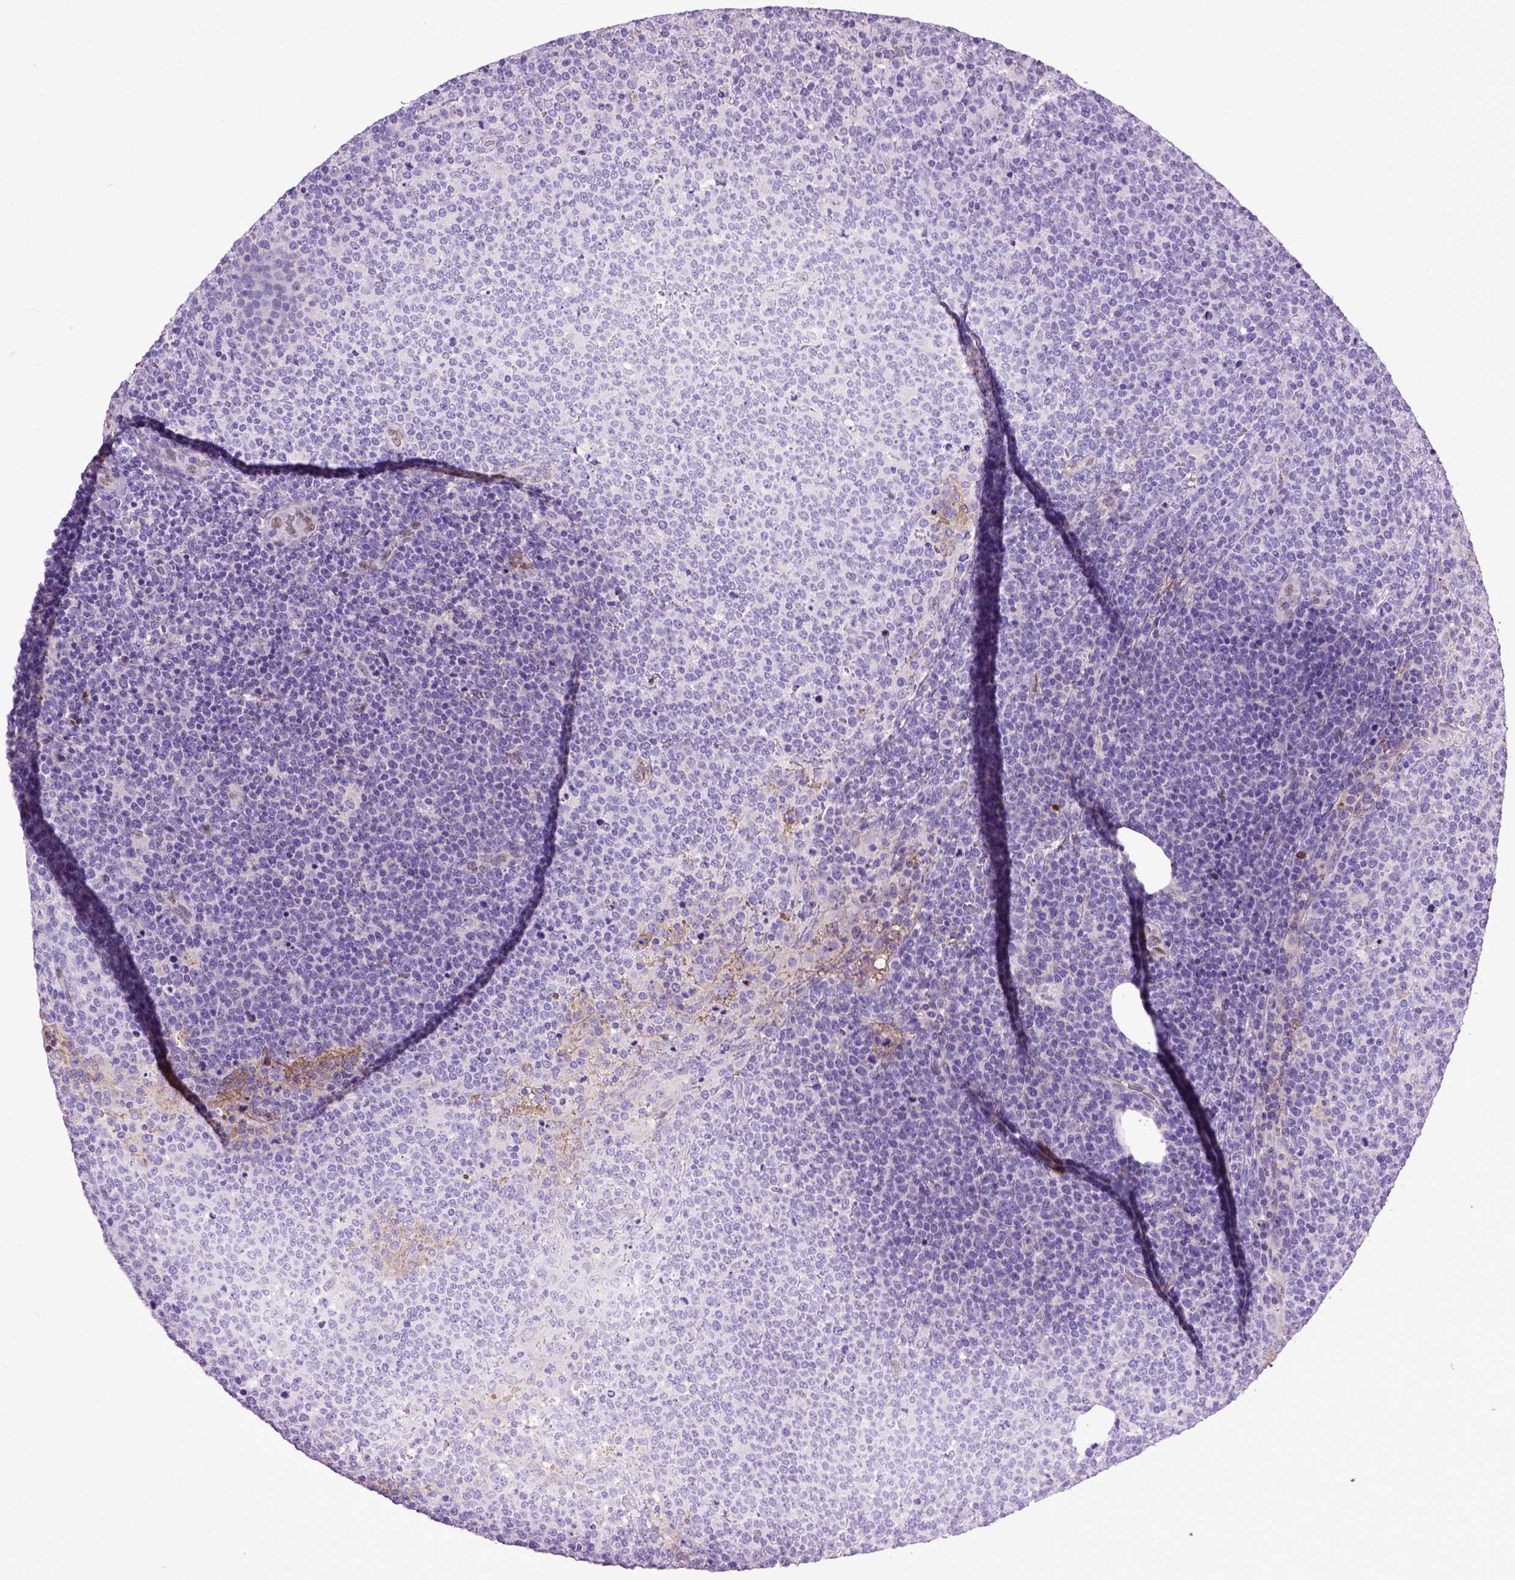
{"staining": {"intensity": "negative", "quantity": "none", "location": "none"}, "tissue": "lymphoma", "cell_type": "Tumor cells", "image_type": "cancer", "snomed": [{"axis": "morphology", "description": "Malignant lymphoma, non-Hodgkin's type, High grade"}, {"axis": "topography", "description": "Lymph node"}], "caption": "Immunohistochemical staining of high-grade malignant lymphoma, non-Hodgkin's type exhibits no significant staining in tumor cells.", "gene": "ADAMTS8", "patient": {"sex": "male", "age": 61}}